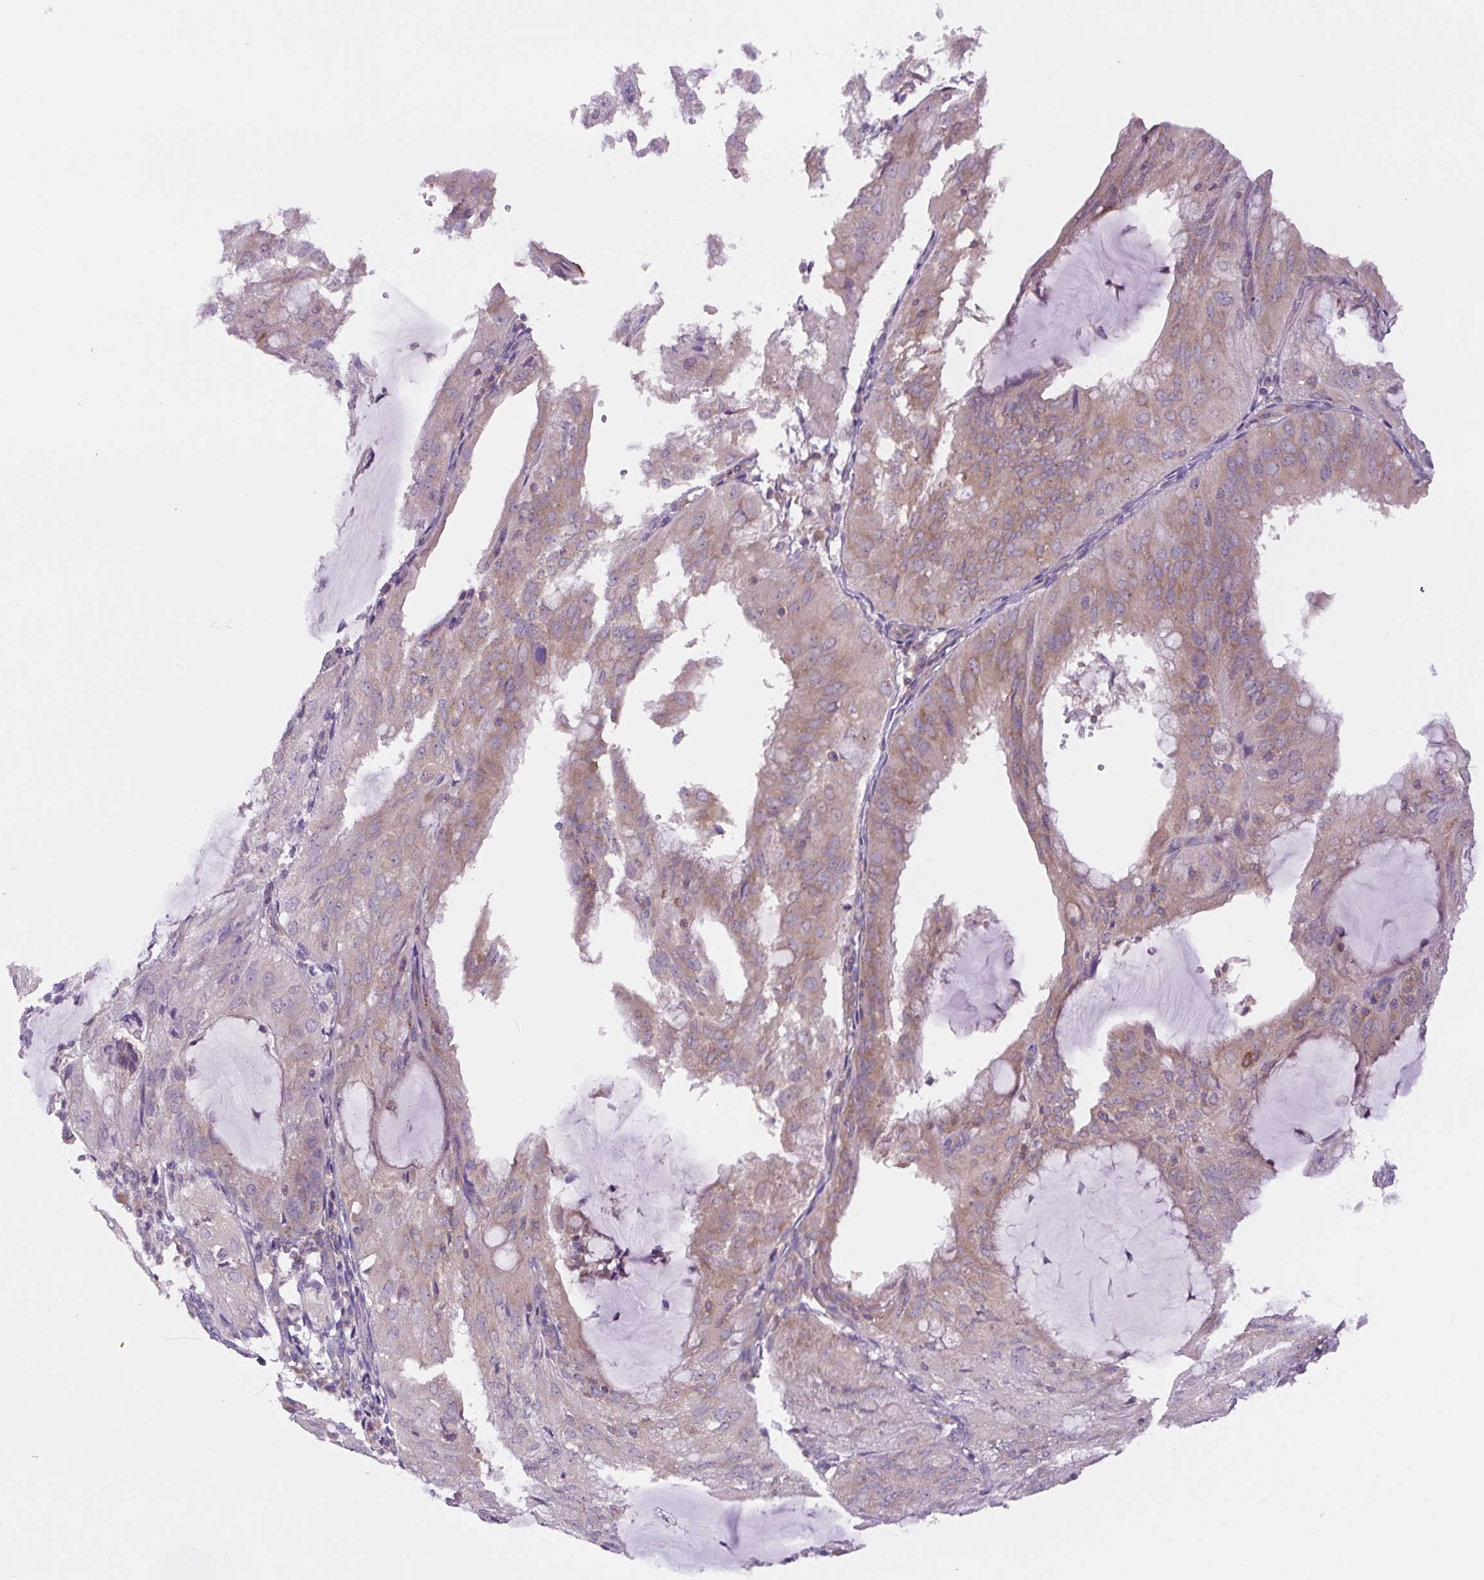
{"staining": {"intensity": "weak", "quantity": ">75%", "location": "cytoplasmic/membranous"}, "tissue": "endometrial cancer", "cell_type": "Tumor cells", "image_type": "cancer", "snomed": [{"axis": "morphology", "description": "Adenocarcinoma, NOS"}, {"axis": "topography", "description": "Endometrium"}], "caption": "A micrograph of endometrial adenocarcinoma stained for a protein demonstrates weak cytoplasmic/membranous brown staining in tumor cells.", "gene": "MINK1", "patient": {"sex": "female", "age": 81}}